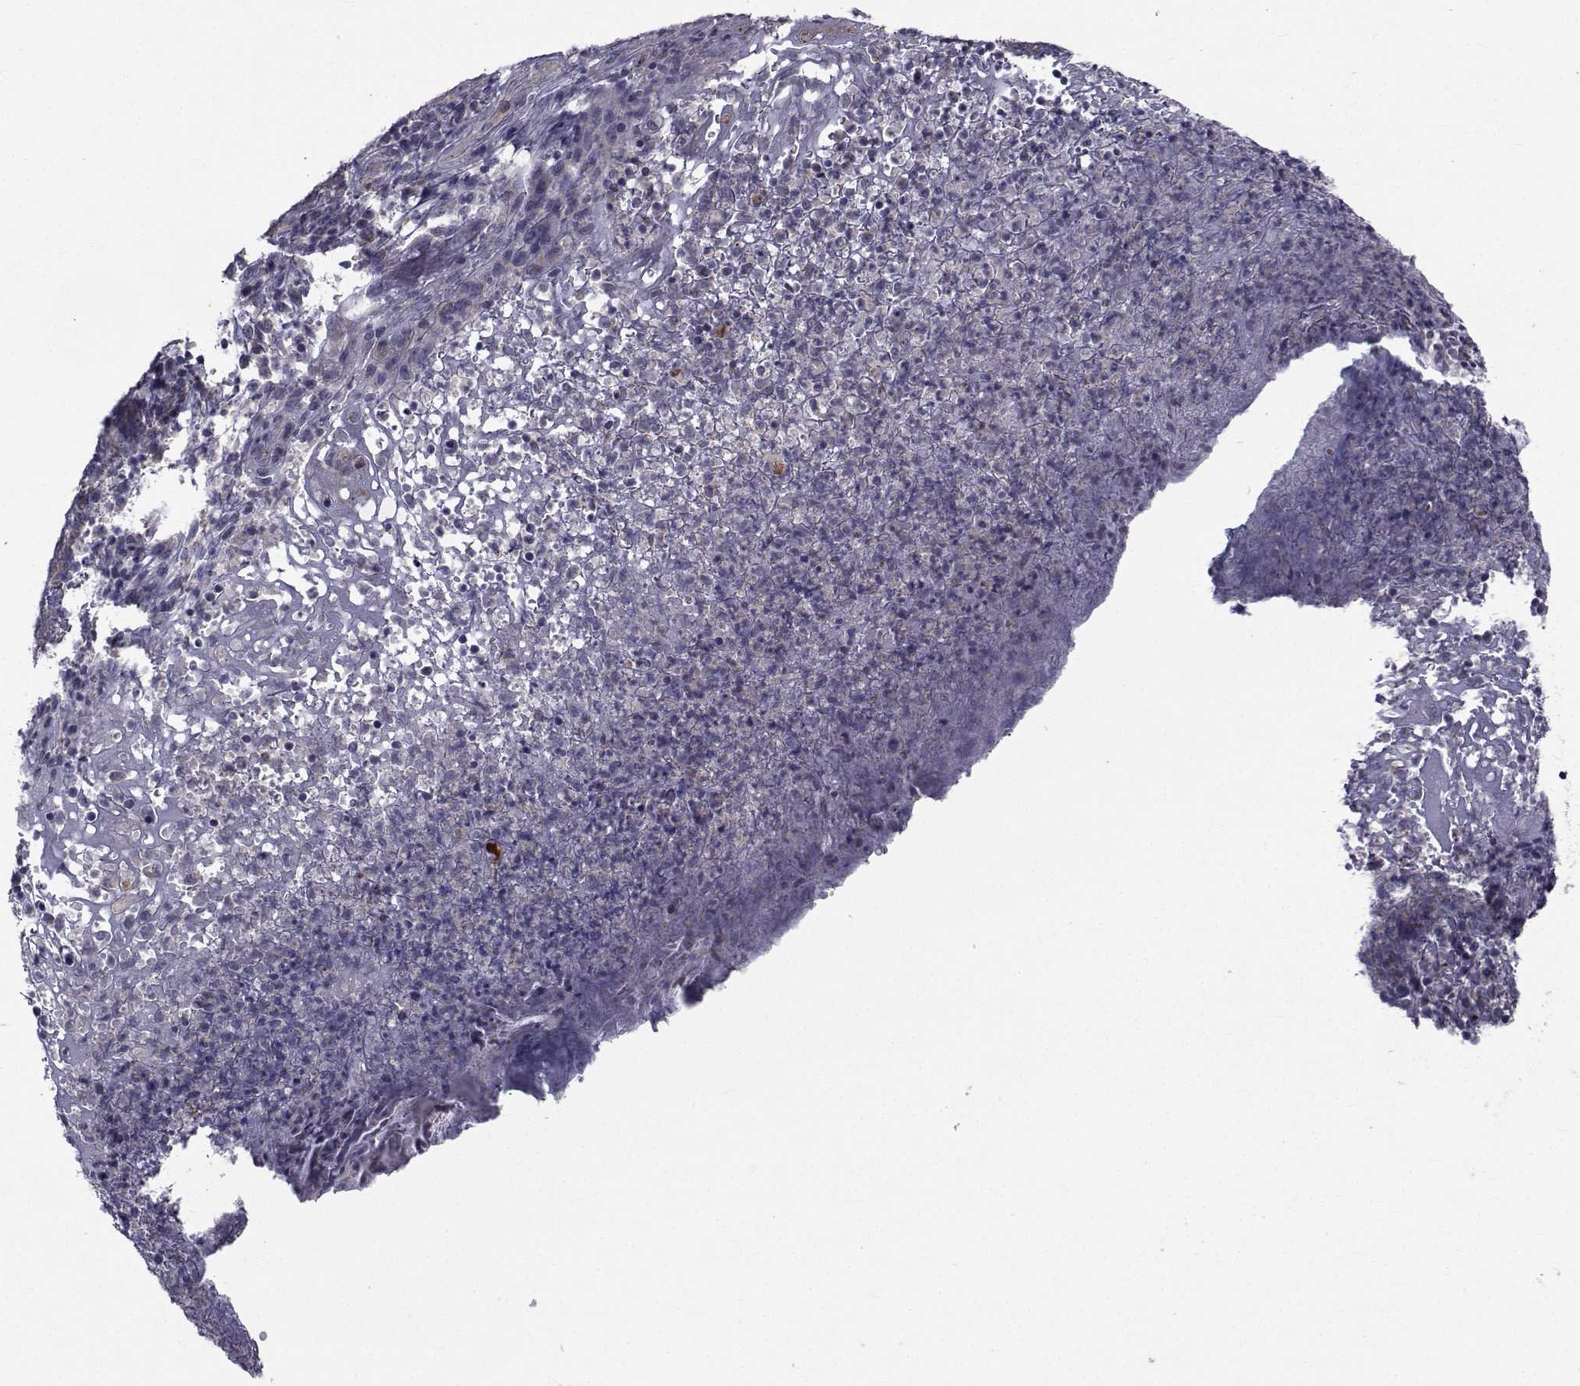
{"staining": {"intensity": "negative", "quantity": "none", "location": "none"}, "tissue": "skin cancer", "cell_type": "Tumor cells", "image_type": "cancer", "snomed": [{"axis": "morphology", "description": "Squamous cell carcinoma, NOS"}, {"axis": "topography", "description": "Skin"}, {"axis": "topography", "description": "Anal"}], "caption": "Immunohistochemical staining of human skin cancer reveals no significant positivity in tumor cells.", "gene": "CFAP74", "patient": {"sex": "female", "age": 51}}